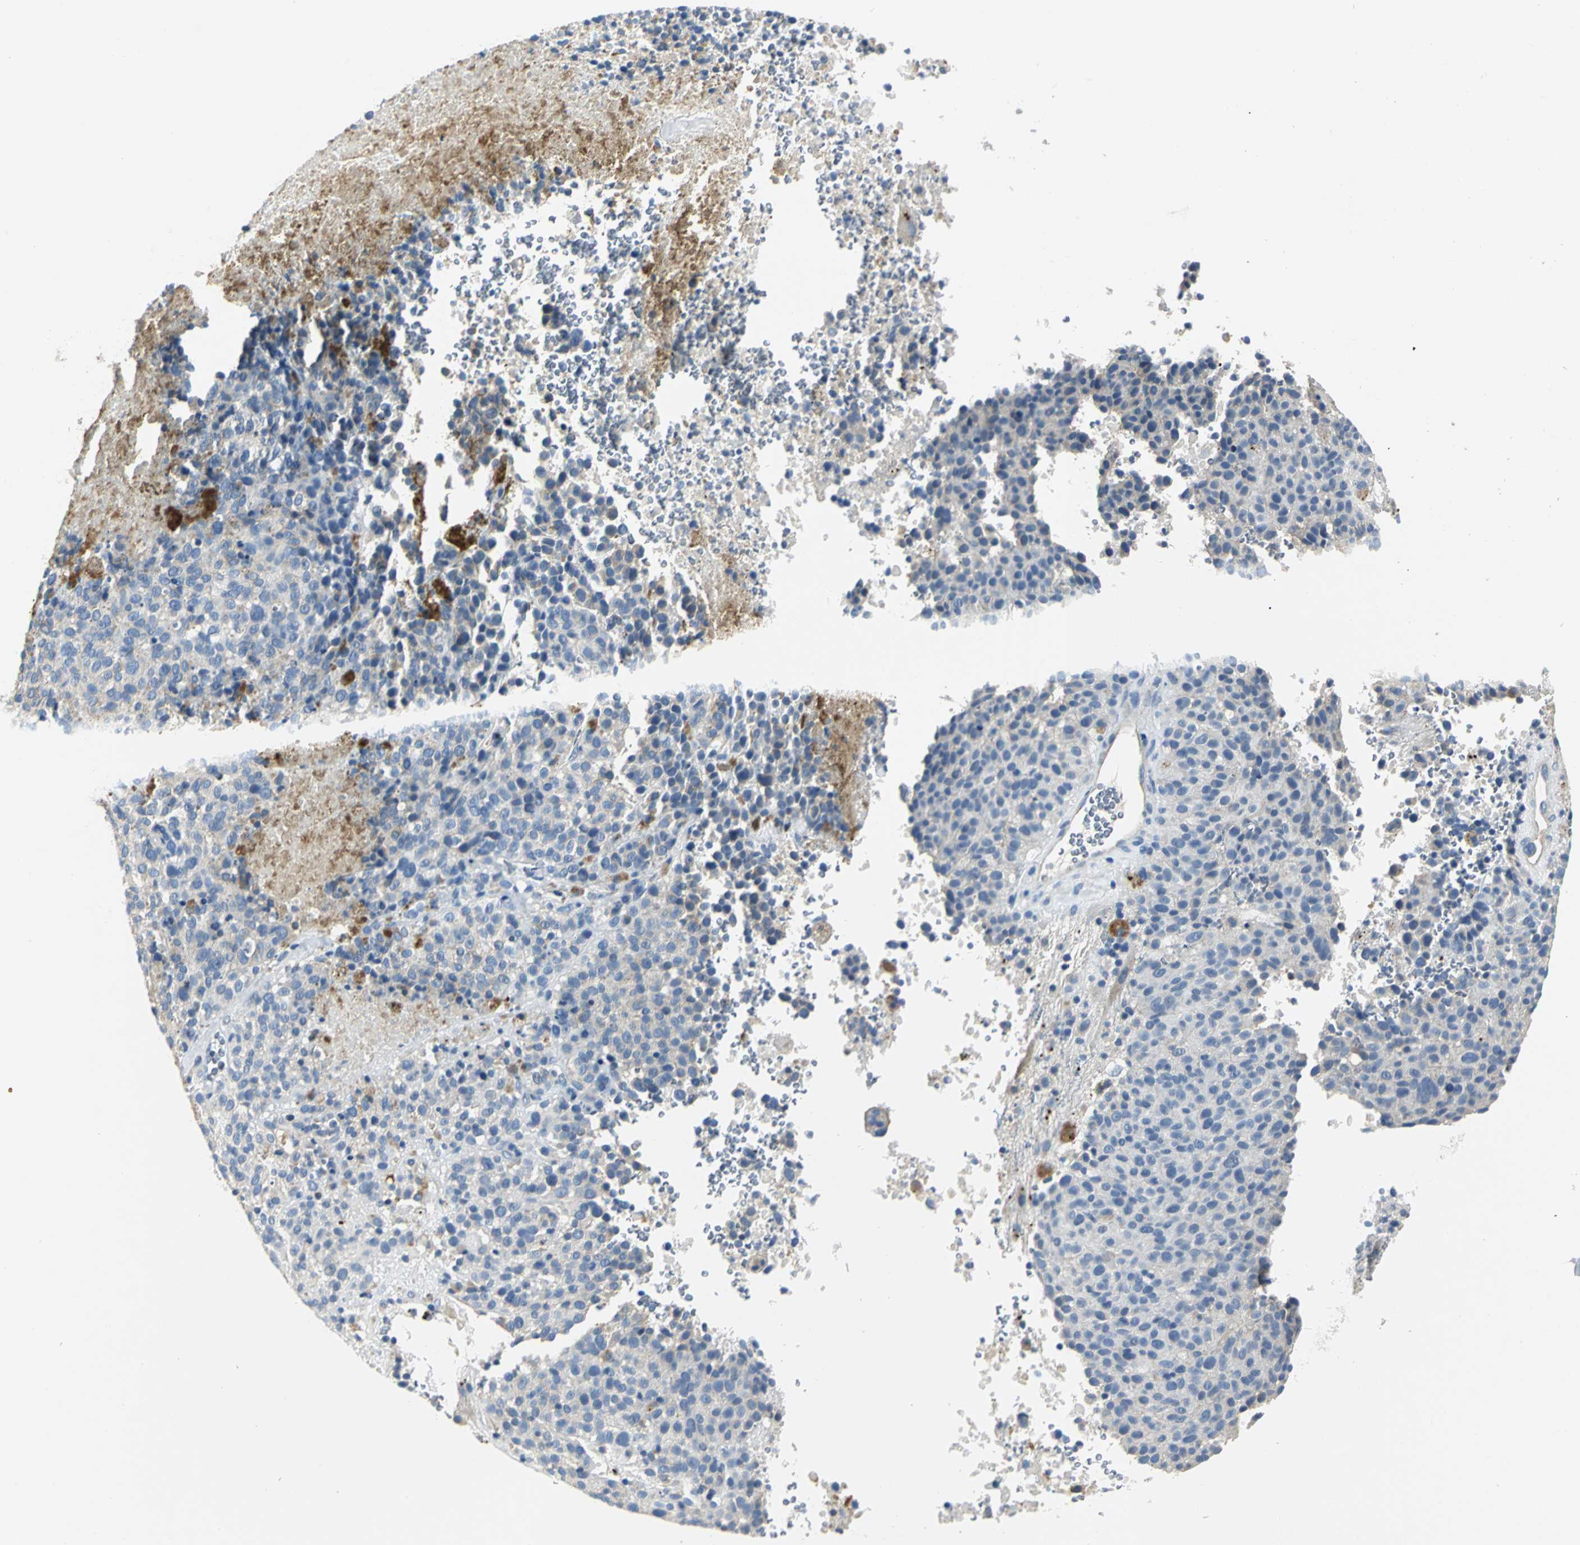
{"staining": {"intensity": "negative", "quantity": "none", "location": "none"}, "tissue": "melanoma", "cell_type": "Tumor cells", "image_type": "cancer", "snomed": [{"axis": "morphology", "description": "Malignant melanoma, Metastatic site"}, {"axis": "topography", "description": "Cerebral cortex"}], "caption": "A micrograph of malignant melanoma (metastatic site) stained for a protein demonstrates no brown staining in tumor cells.", "gene": "RIPOR1", "patient": {"sex": "female", "age": 52}}